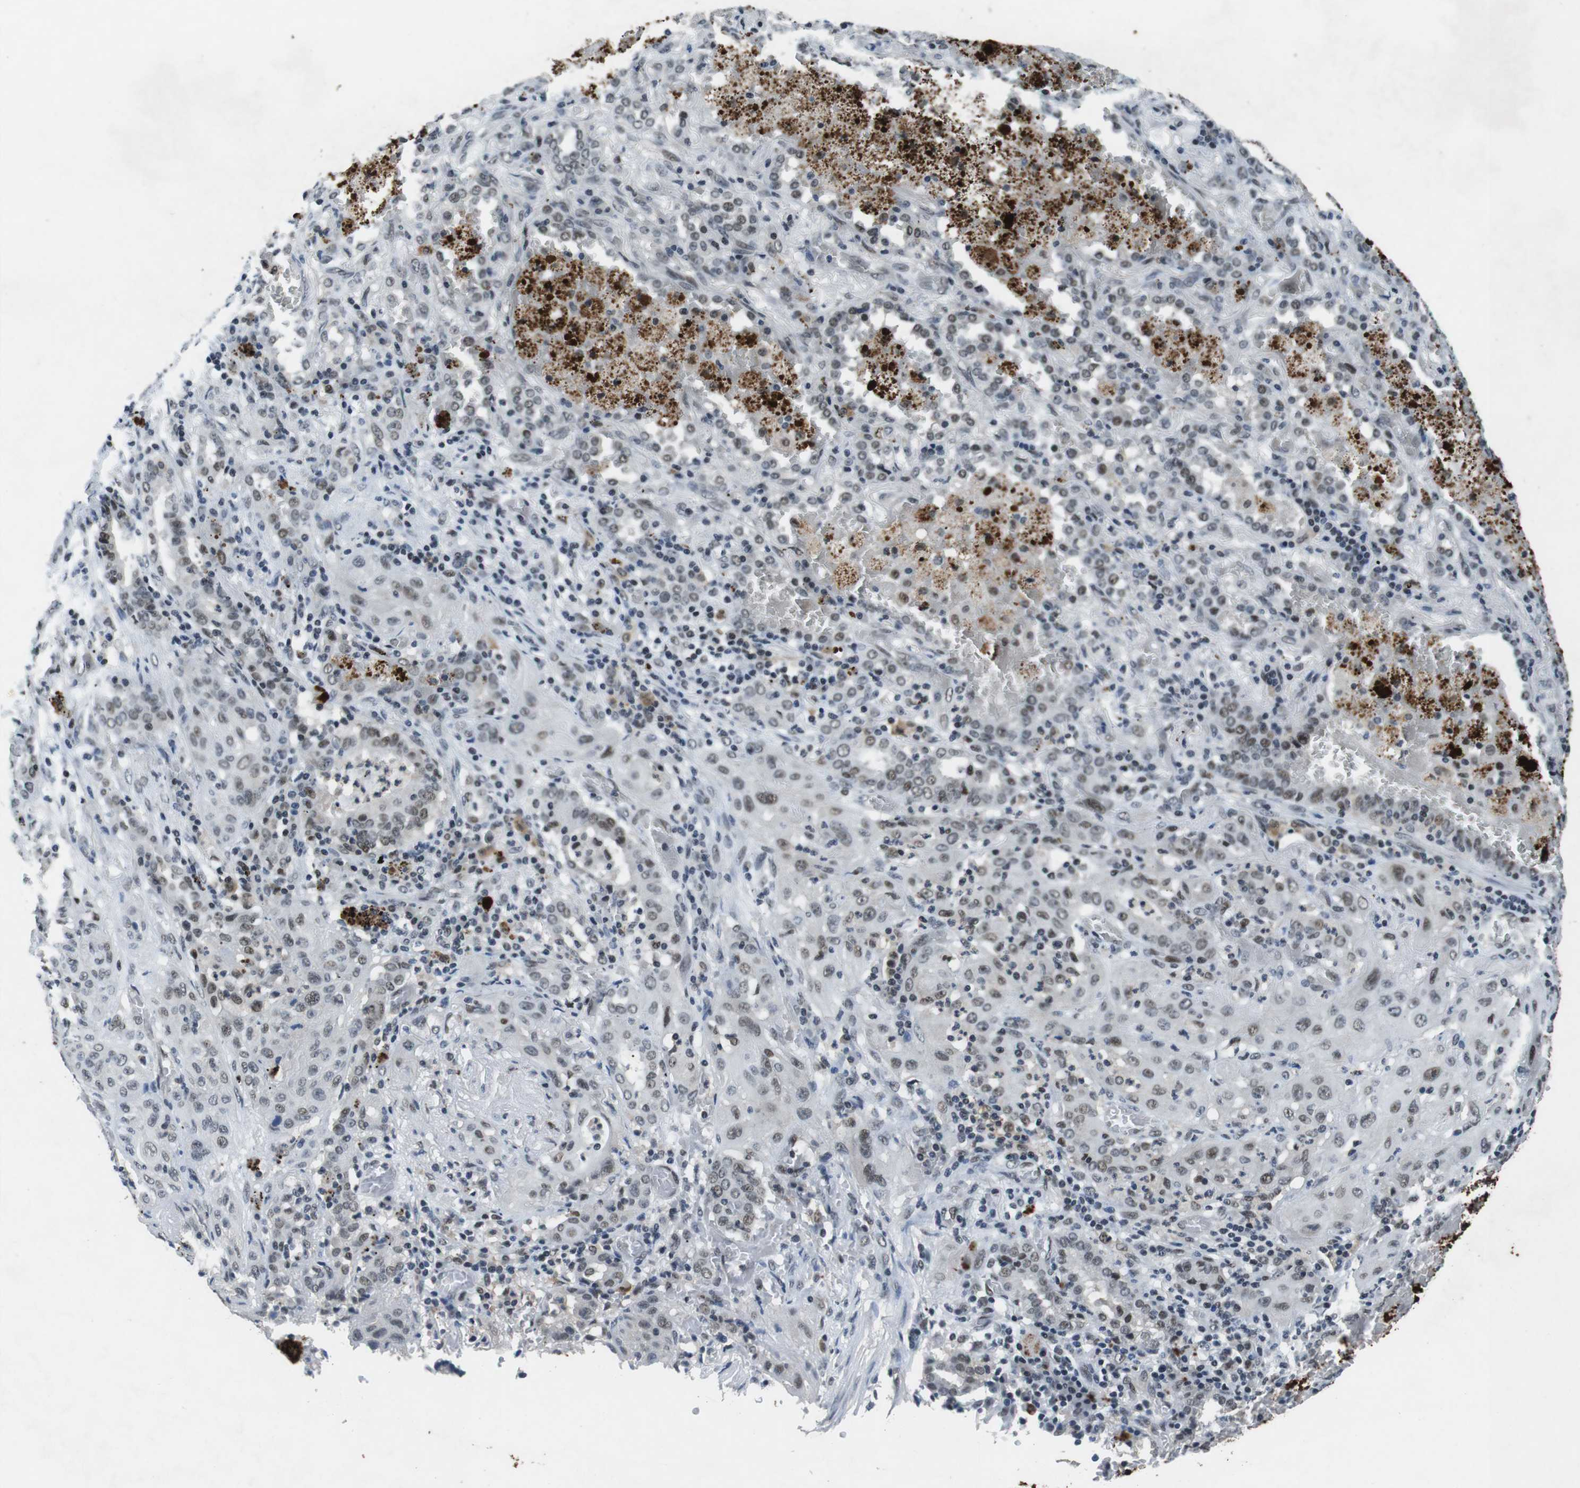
{"staining": {"intensity": "weak", "quantity": "25%-75%", "location": "nuclear"}, "tissue": "lung cancer", "cell_type": "Tumor cells", "image_type": "cancer", "snomed": [{"axis": "morphology", "description": "Squamous cell carcinoma, NOS"}, {"axis": "topography", "description": "Lung"}], "caption": "Protein analysis of lung cancer tissue exhibits weak nuclear positivity in approximately 25%-75% of tumor cells.", "gene": "USP7", "patient": {"sex": "female", "age": 47}}